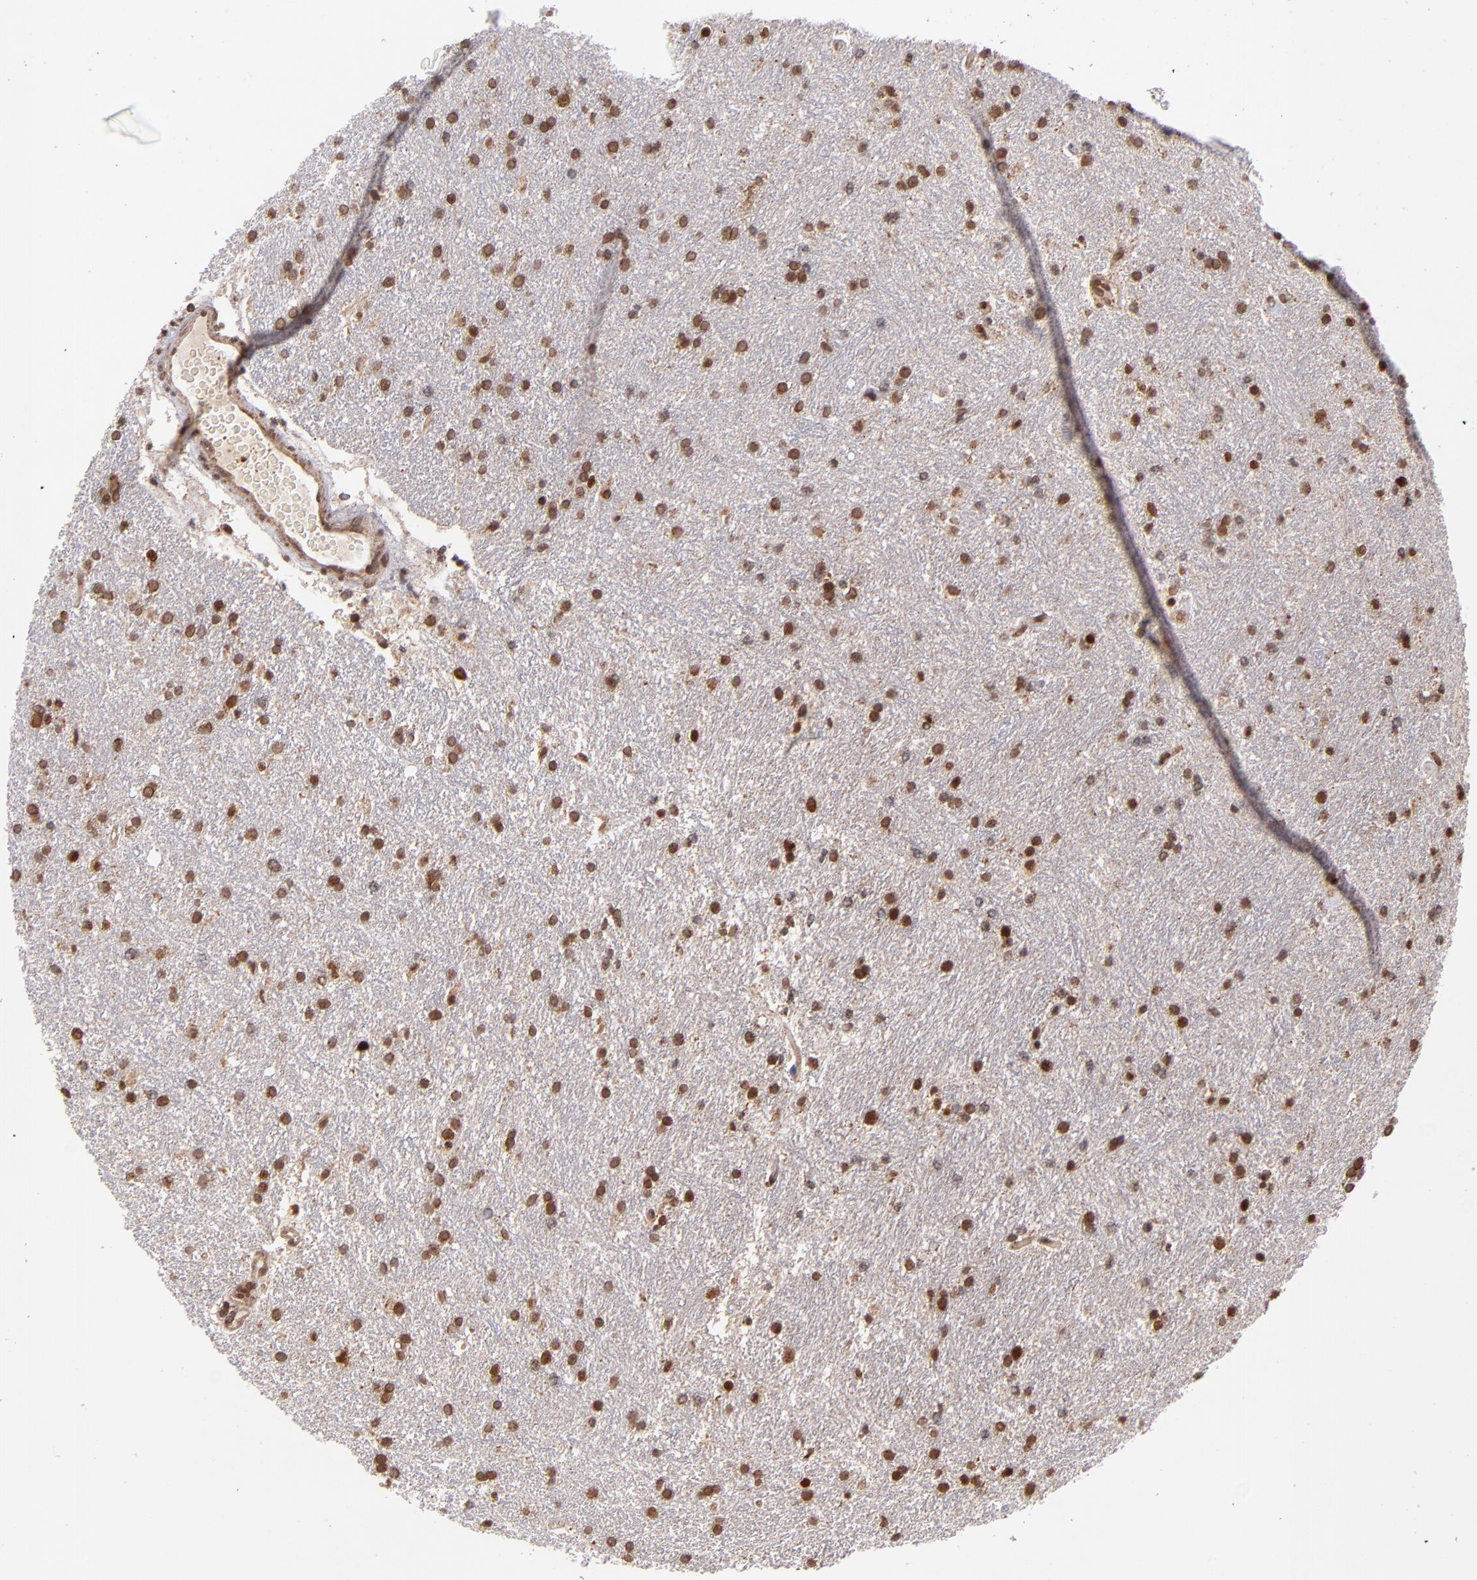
{"staining": {"intensity": "moderate", "quantity": ">75%", "location": "cytoplasmic/membranous,nuclear"}, "tissue": "glioma", "cell_type": "Tumor cells", "image_type": "cancer", "snomed": [{"axis": "morphology", "description": "Glioma, malignant, High grade"}, {"axis": "topography", "description": "Brain"}], "caption": "DAB (3,3'-diaminobenzidine) immunohistochemical staining of human high-grade glioma (malignant) reveals moderate cytoplasmic/membranous and nuclear protein staining in approximately >75% of tumor cells. (DAB (3,3'-diaminobenzidine) = brown stain, brightfield microscopy at high magnification).", "gene": "TOP1MT", "patient": {"sex": "female", "age": 50}}